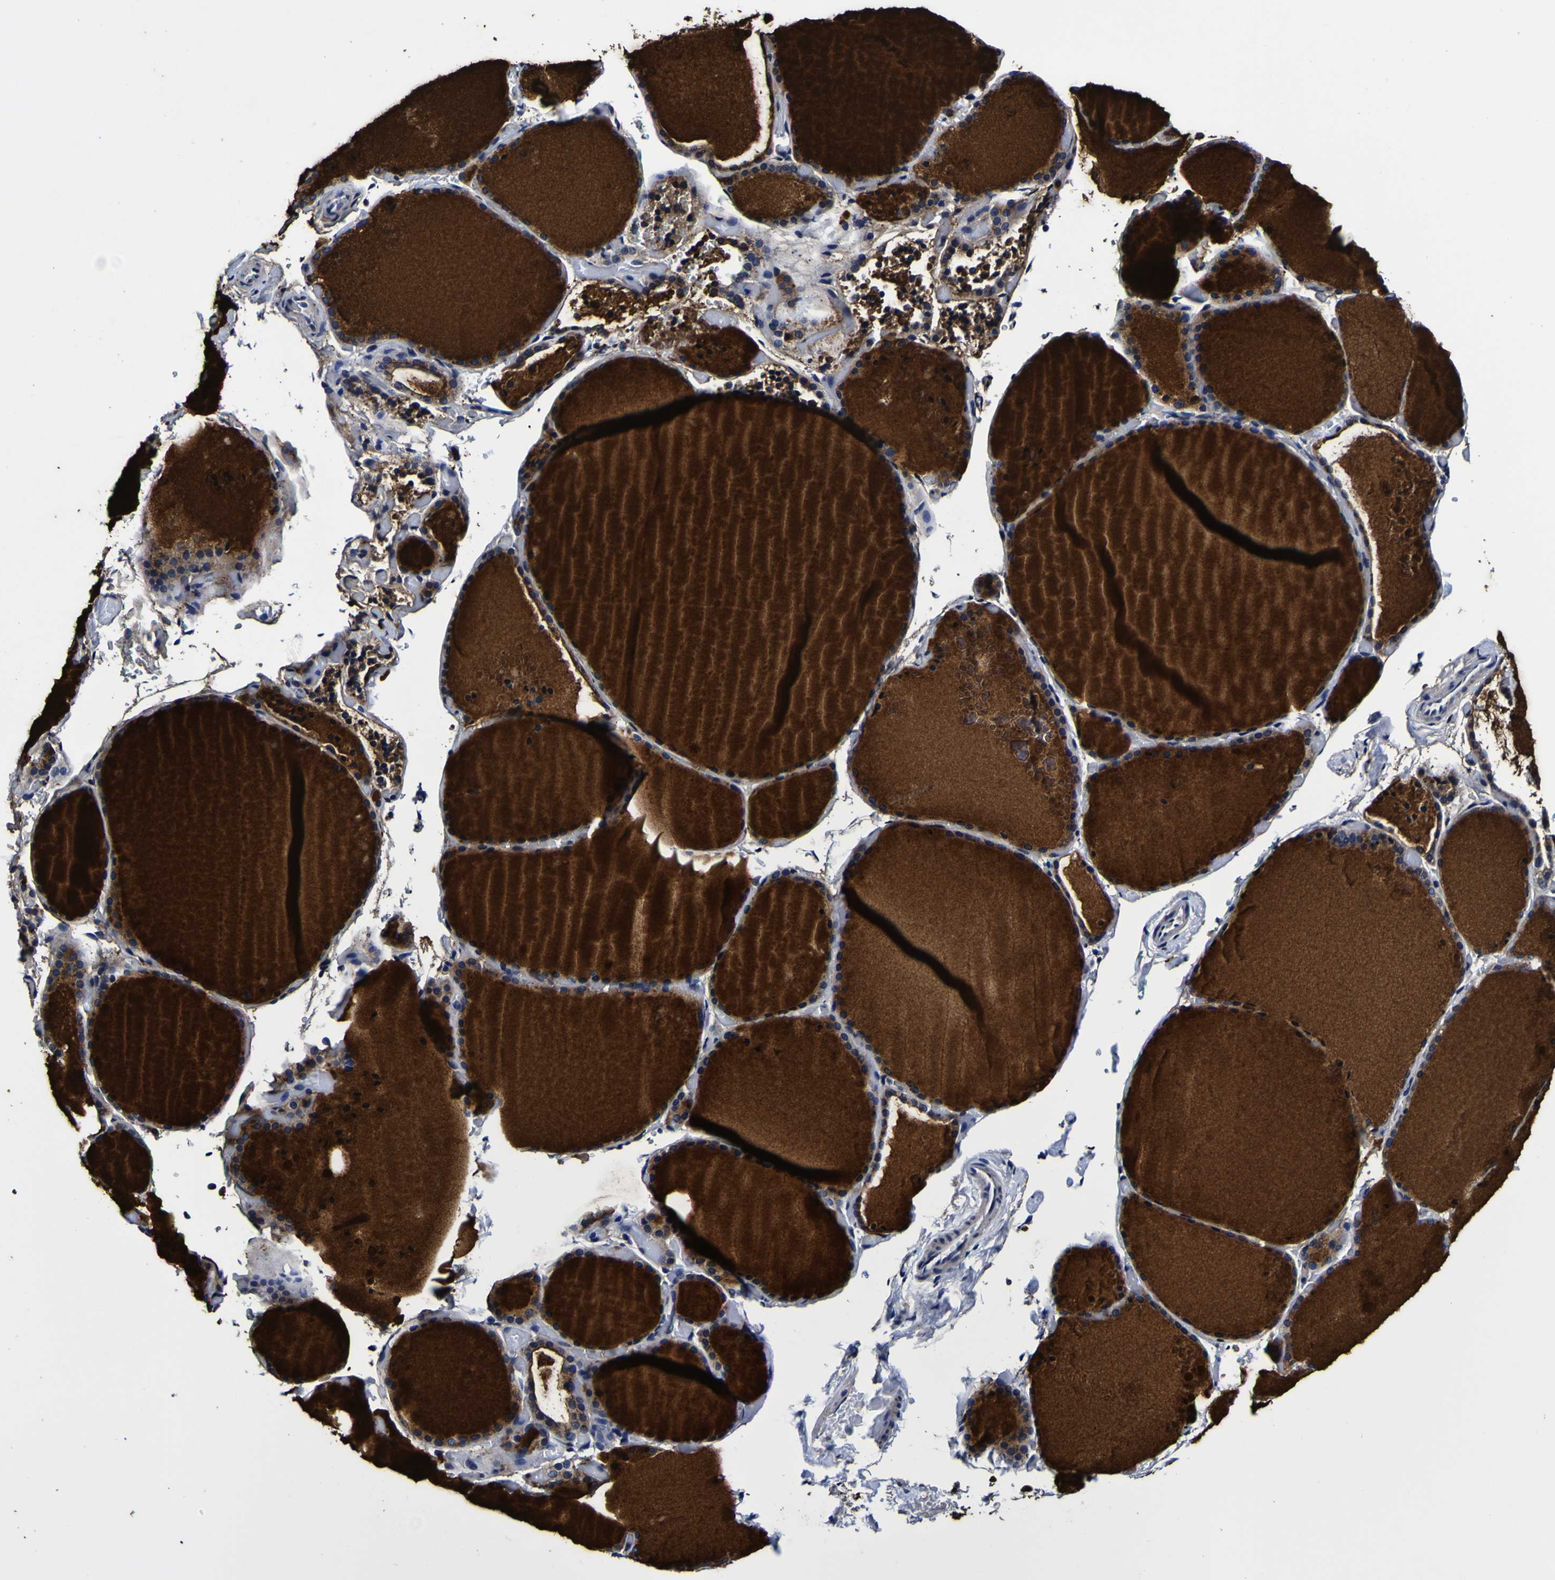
{"staining": {"intensity": "weak", "quantity": ">75%", "location": "cytoplasmic/membranous"}, "tissue": "thyroid gland", "cell_type": "Glandular cells", "image_type": "normal", "snomed": [{"axis": "morphology", "description": "Normal tissue, NOS"}, {"axis": "topography", "description": "Thyroid gland"}], "caption": "Approximately >75% of glandular cells in normal human thyroid gland demonstrate weak cytoplasmic/membranous protein staining as visualized by brown immunohistochemical staining.", "gene": "GPX1", "patient": {"sex": "female", "age": 44}}